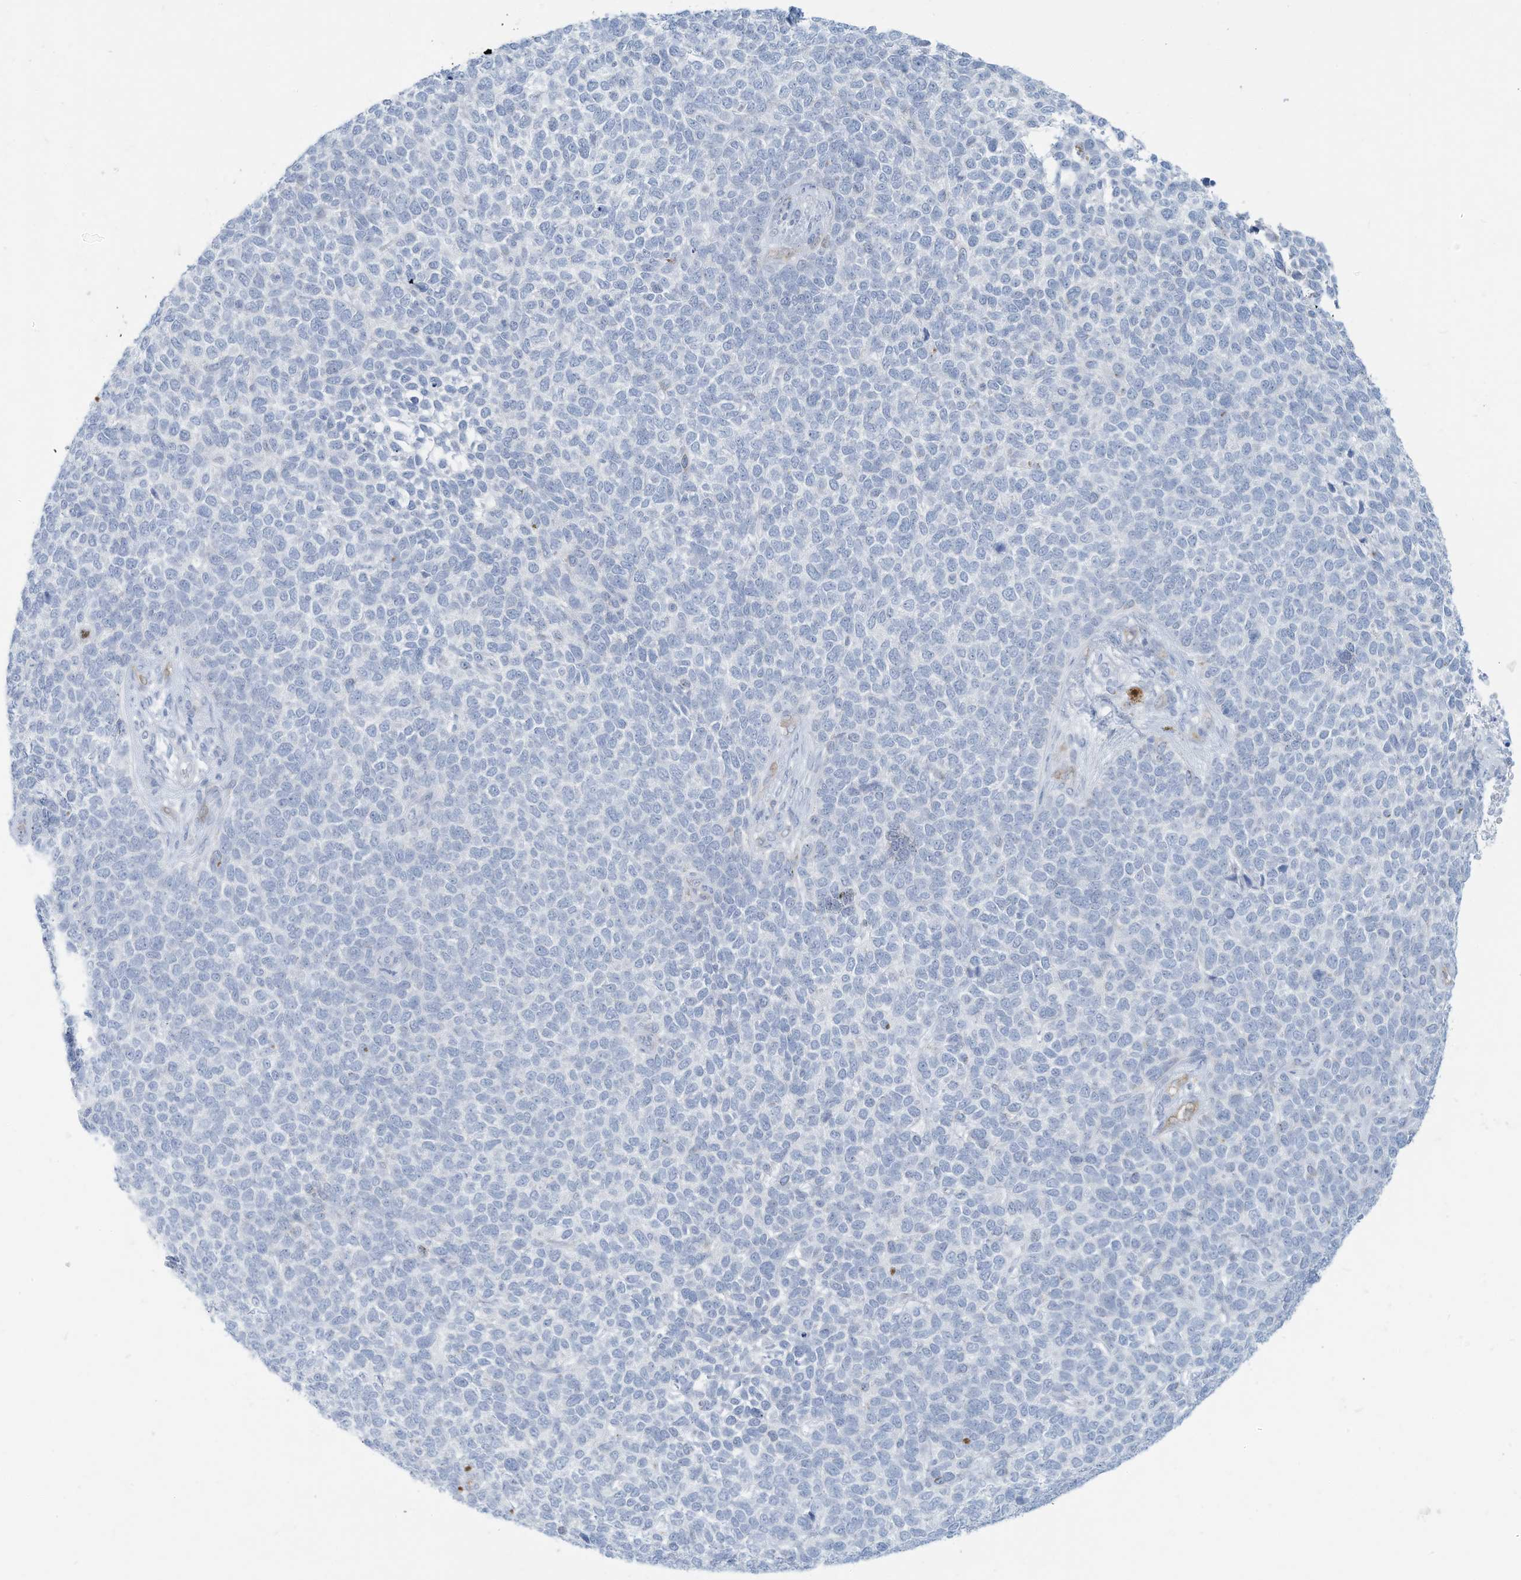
{"staining": {"intensity": "negative", "quantity": "none", "location": "none"}, "tissue": "skin cancer", "cell_type": "Tumor cells", "image_type": "cancer", "snomed": [{"axis": "morphology", "description": "Basal cell carcinoma"}, {"axis": "topography", "description": "Skin"}], "caption": "There is no significant expression in tumor cells of skin cancer (basal cell carcinoma).", "gene": "ERI2", "patient": {"sex": "female", "age": 84}}